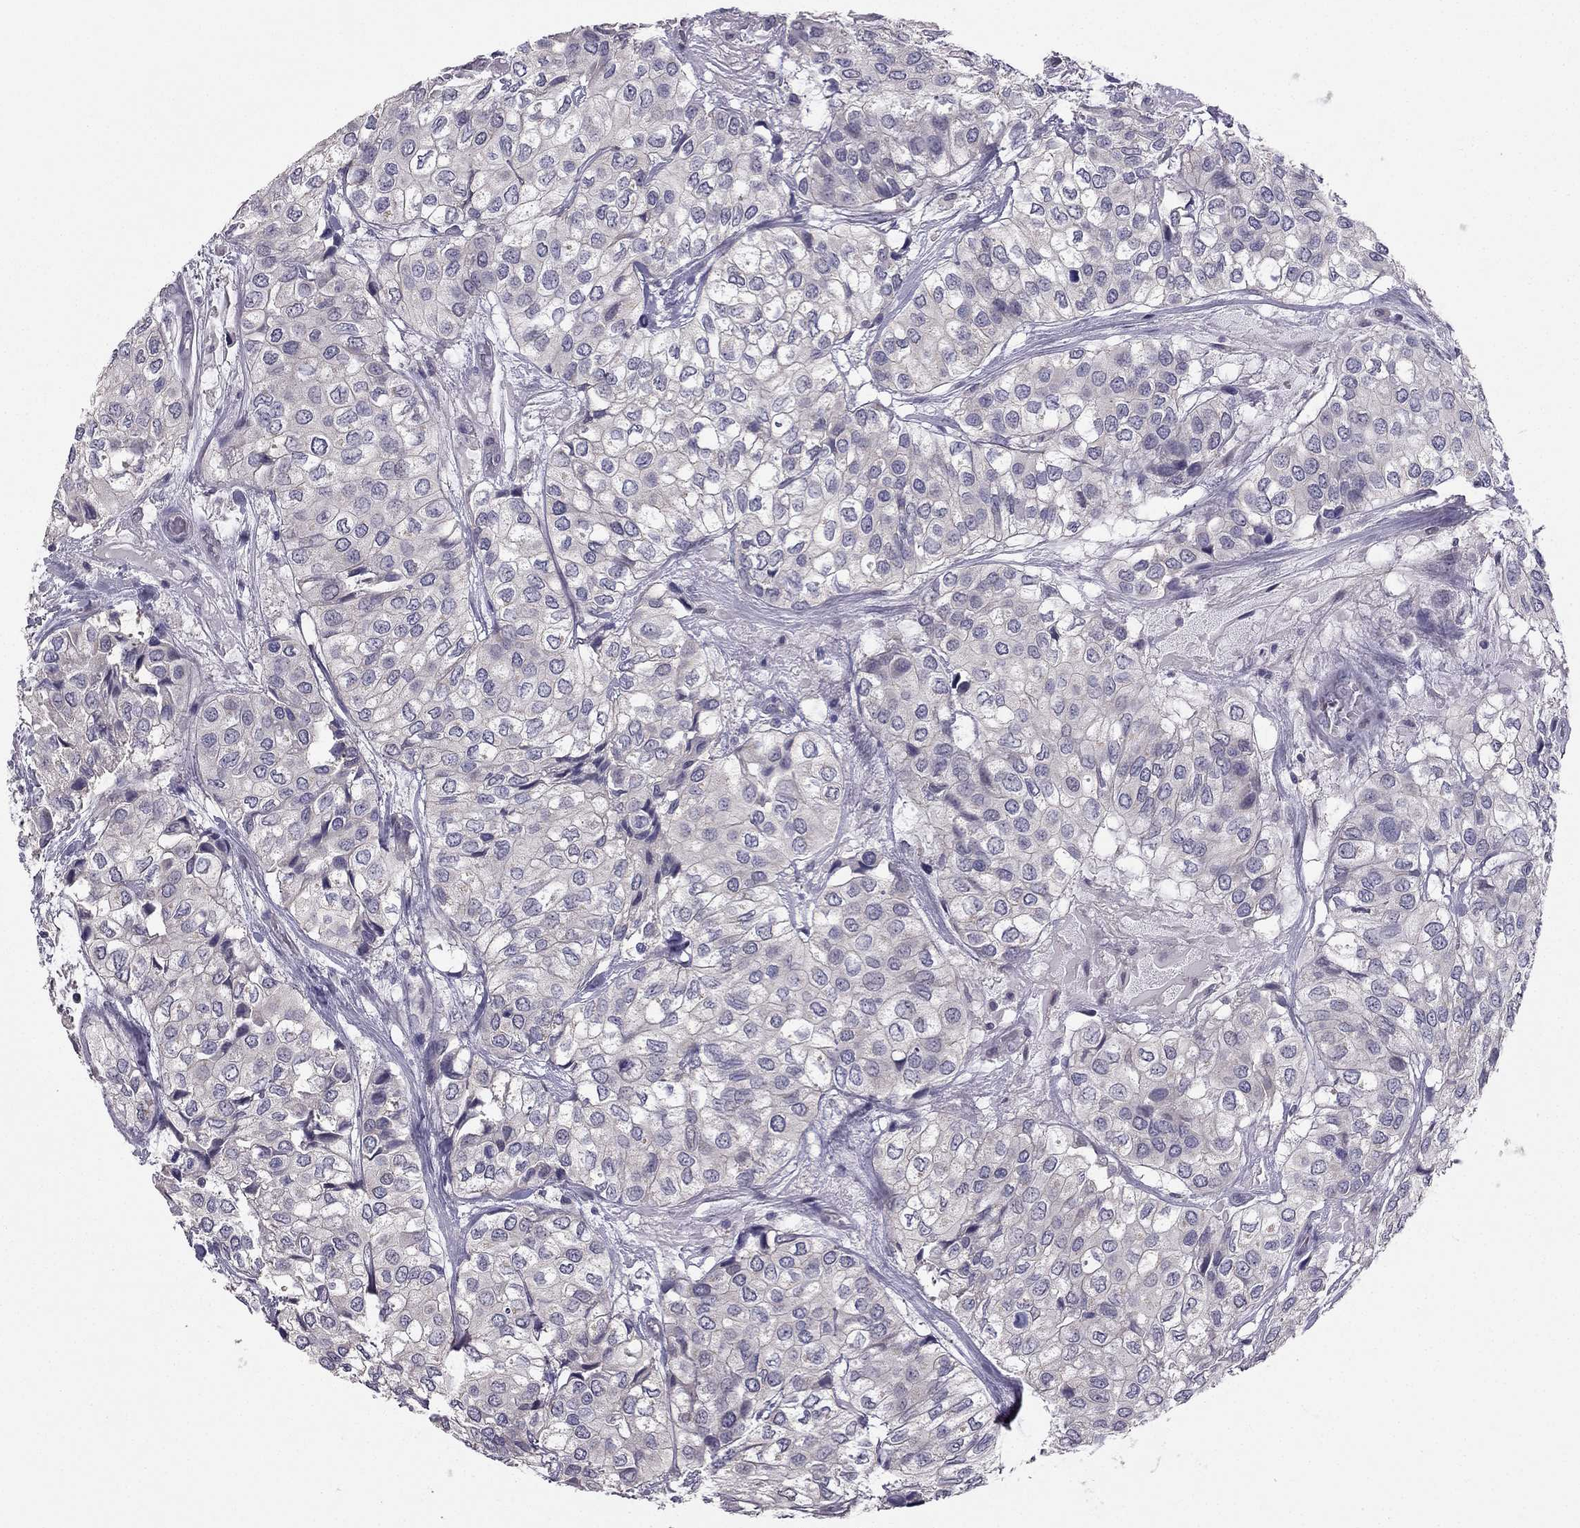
{"staining": {"intensity": "negative", "quantity": "none", "location": "none"}, "tissue": "urothelial cancer", "cell_type": "Tumor cells", "image_type": "cancer", "snomed": [{"axis": "morphology", "description": "Urothelial carcinoma, High grade"}, {"axis": "topography", "description": "Urinary bladder"}], "caption": "Image shows no significant protein expression in tumor cells of urothelial cancer.", "gene": "HSFX1", "patient": {"sex": "male", "age": 73}}